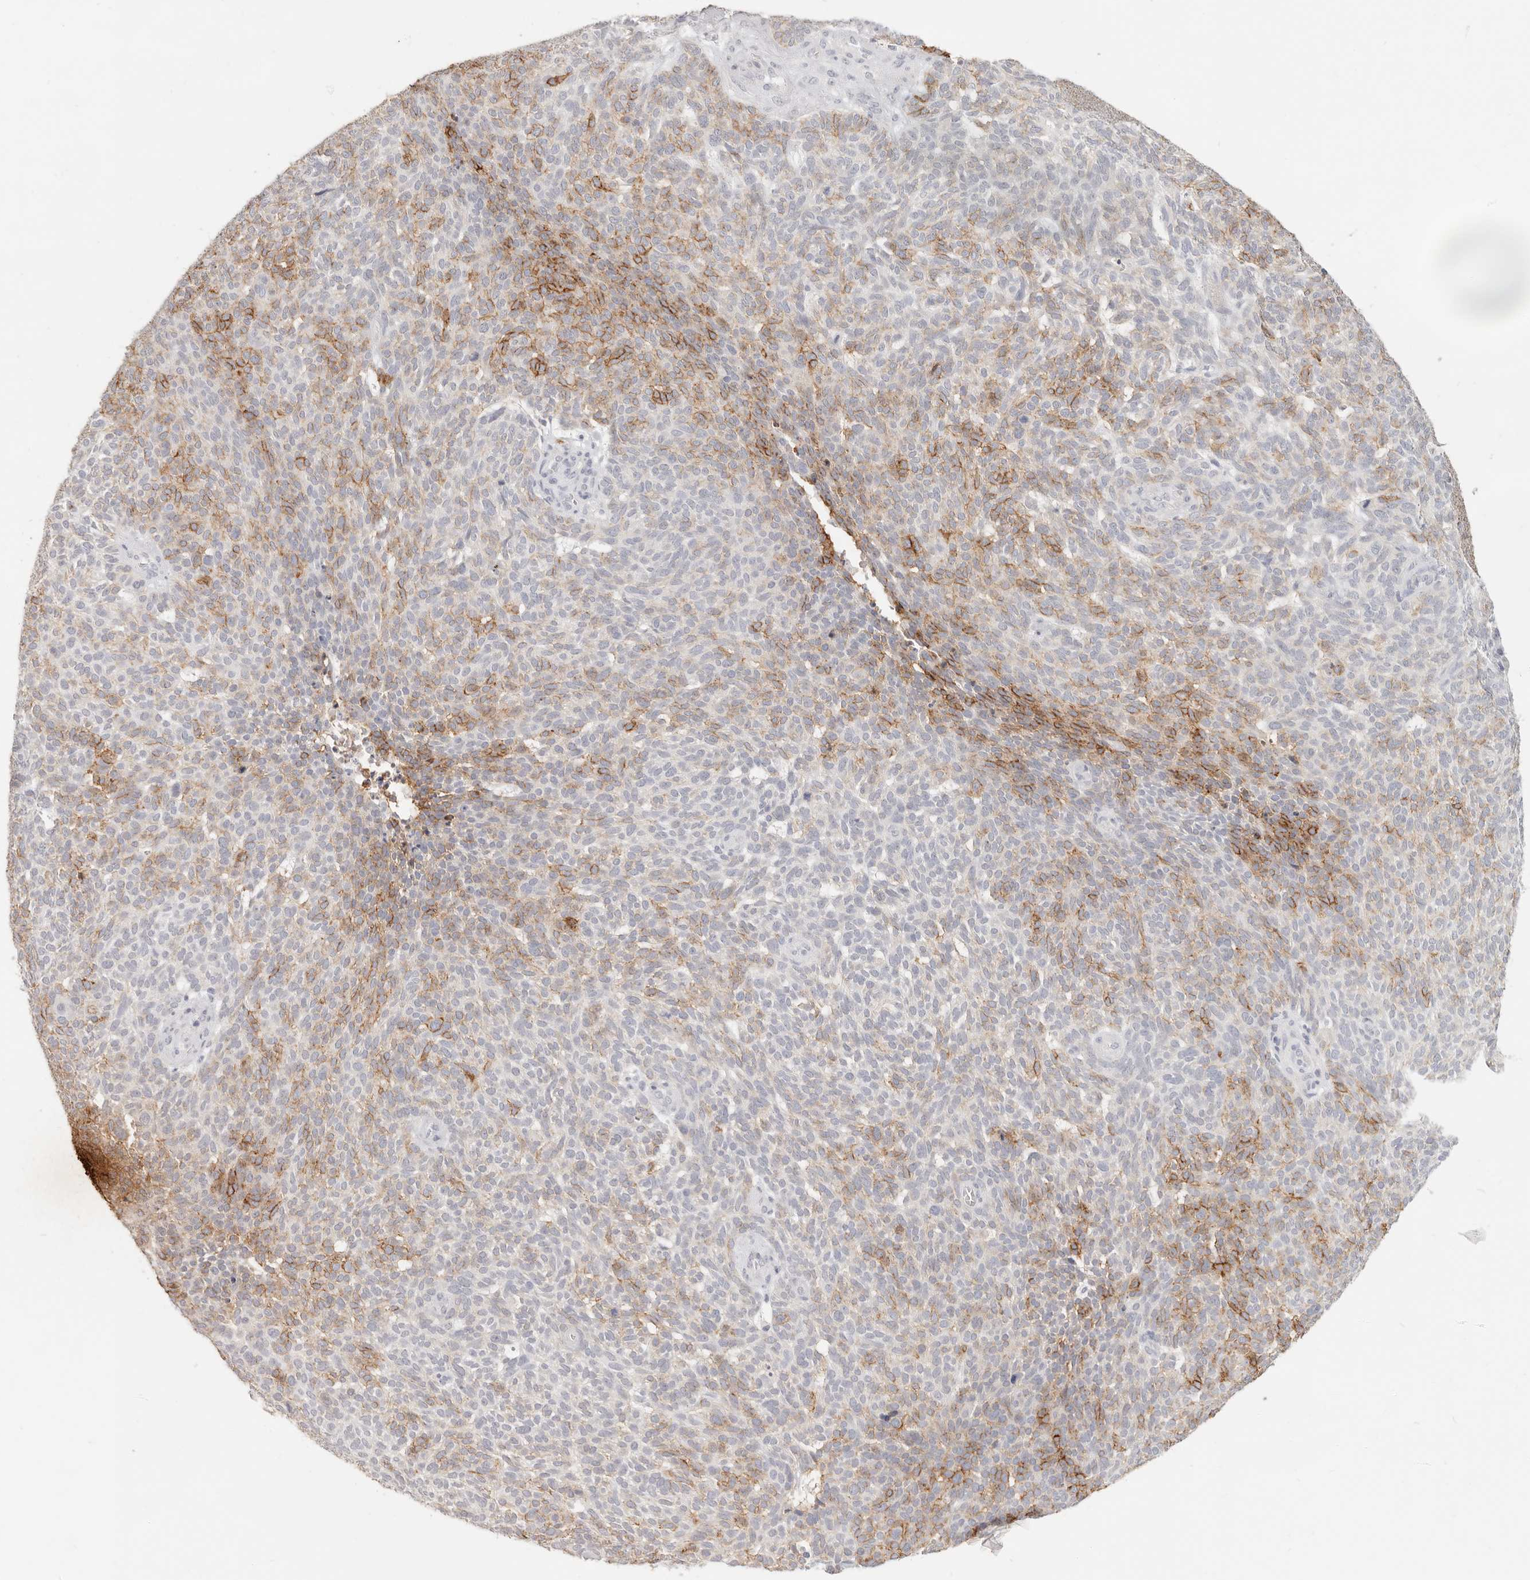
{"staining": {"intensity": "moderate", "quantity": "<25%", "location": "cytoplasmic/membranous"}, "tissue": "skin cancer", "cell_type": "Tumor cells", "image_type": "cancer", "snomed": [{"axis": "morphology", "description": "Squamous cell carcinoma, NOS"}, {"axis": "topography", "description": "Skin"}], "caption": "Immunohistochemistry (DAB (3,3'-diaminobenzidine)) staining of skin cancer (squamous cell carcinoma) exhibits moderate cytoplasmic/membranous protein expression in about <25% of tumor cells.", "gene": "EPCAM", "patient": {"sex": "female", "age": 90}}